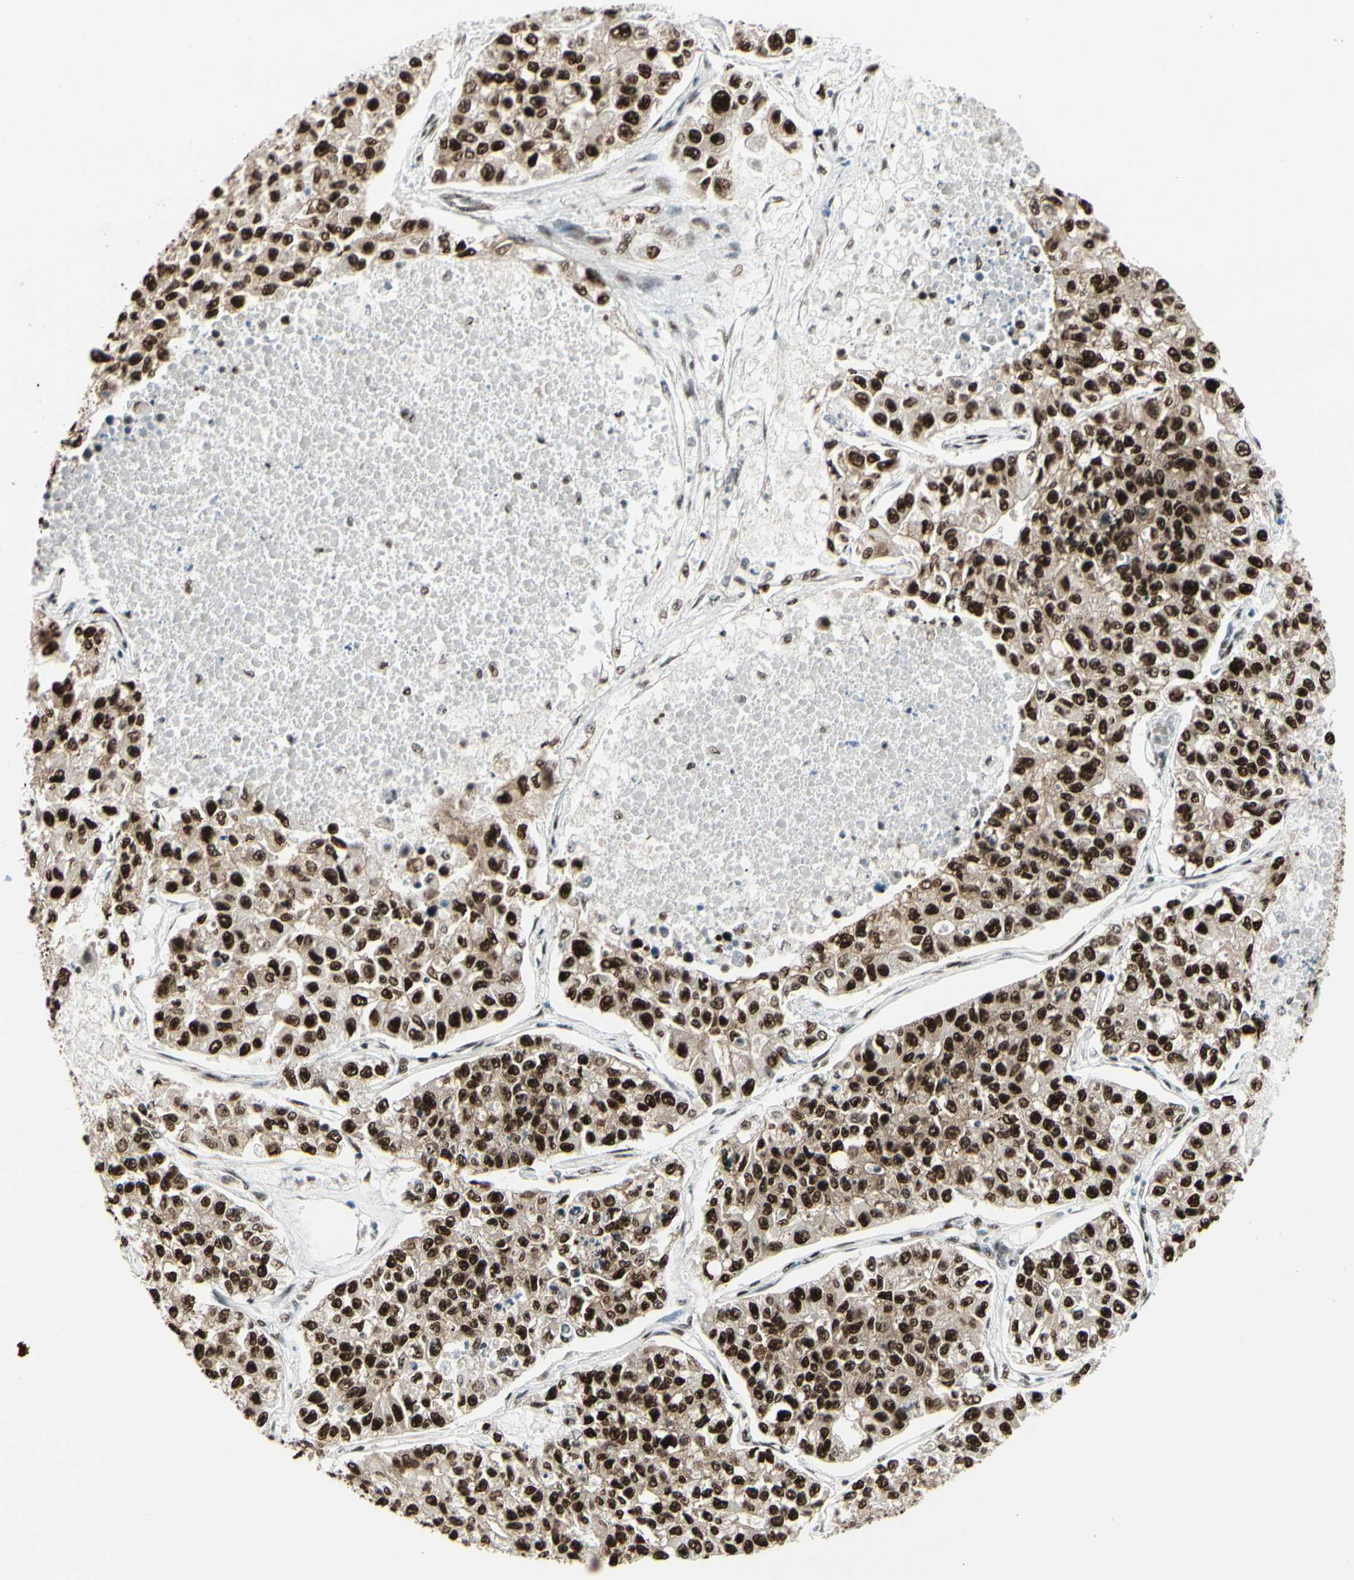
{"staining": {"intensity": "strong", "quantity": ">75%", "location": "nuclear"}, "tissue": "lung cancer", "cell_type": "Tumor cells", "image_type": "cancer", "snomed": [{"axis": "morphology", "description": "Adenocarcinoma, NOS"}, {"axis": "topography", "description": "Lung"}], "caption": "Brown immunohistochemical staining in lung adenocarcinoma exhibits strong nuclear expression in about >75% of tumor cells.", "gene": "HEXIM1", "patient": {"sex": "male", "age": 49}}